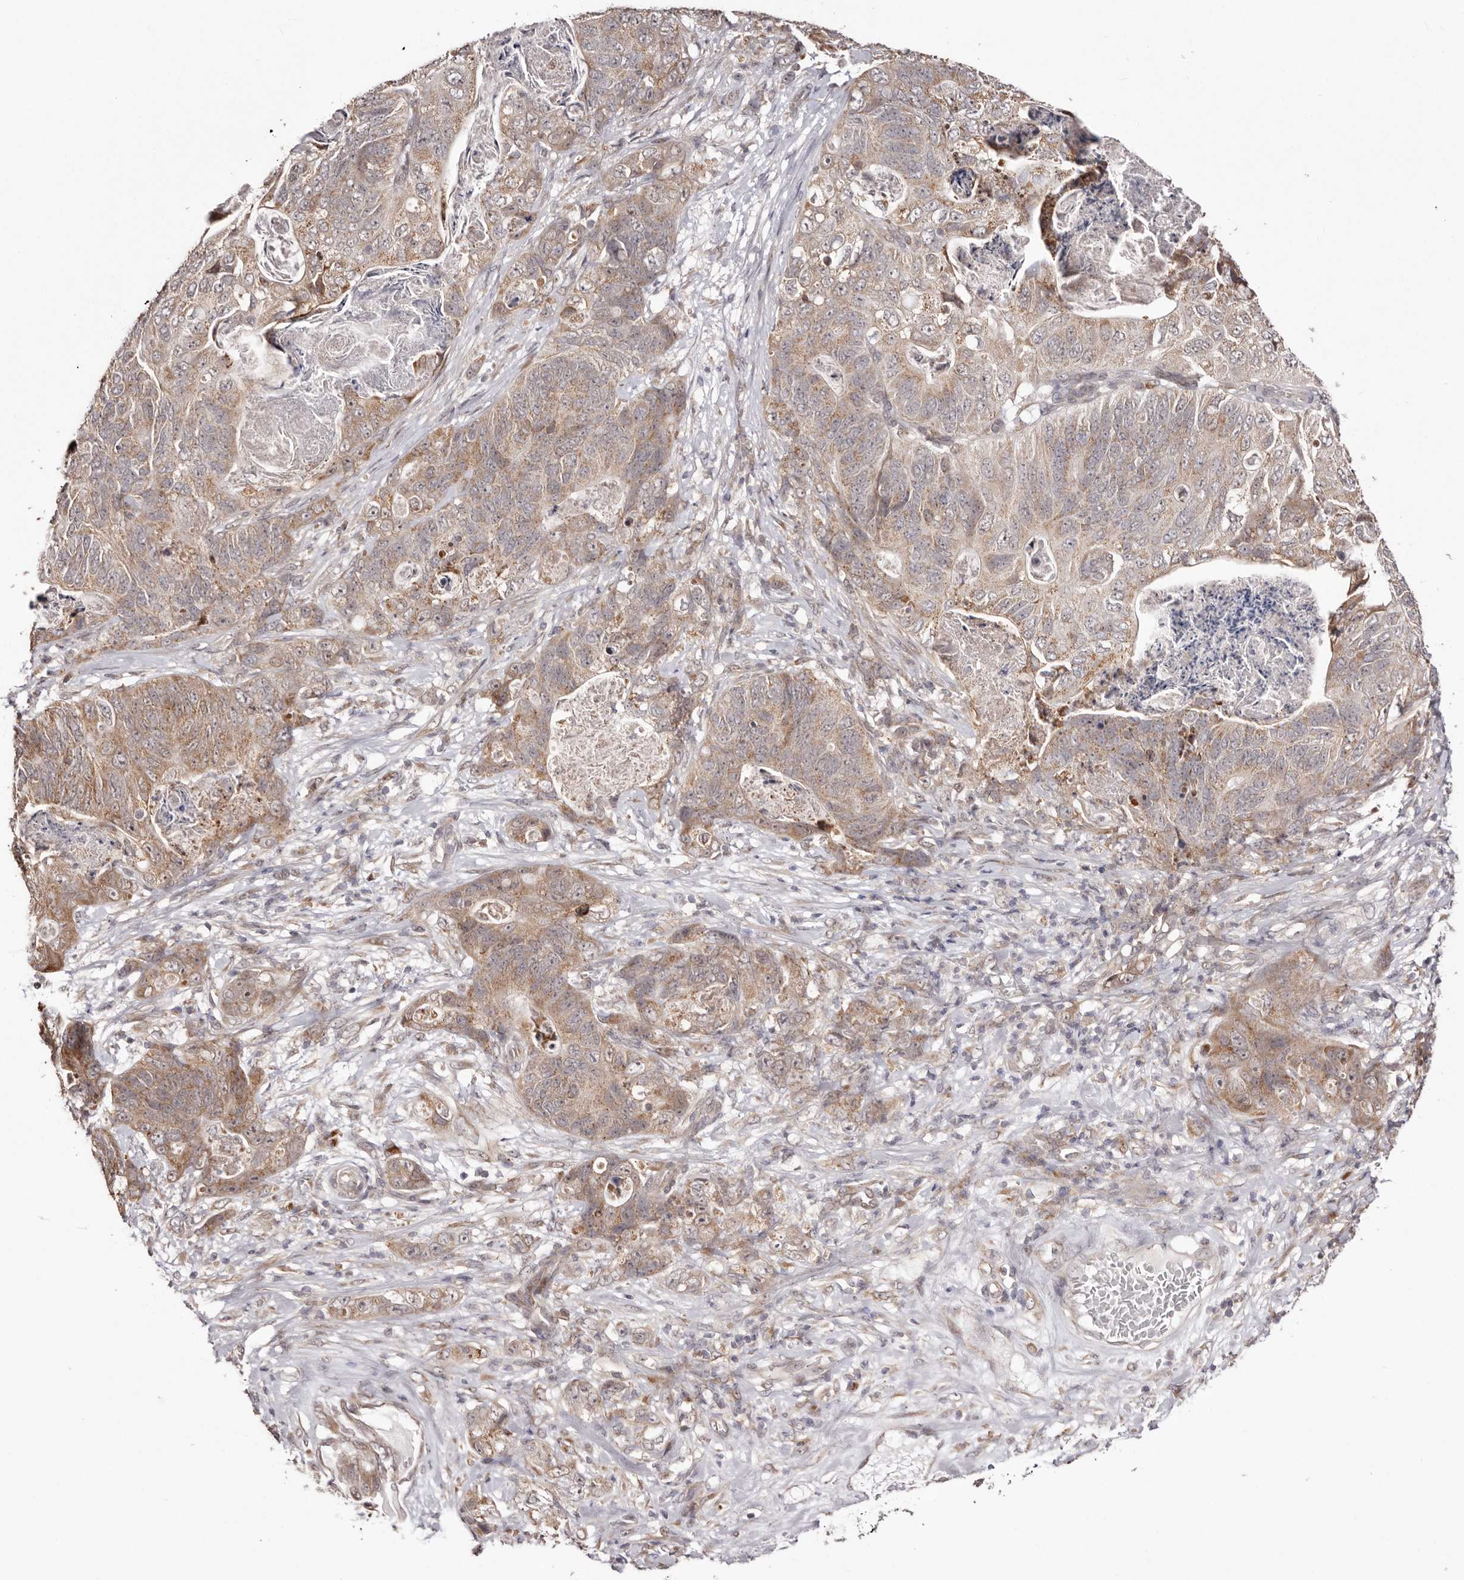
{"staining": {"intensity": "moderate", "quantity": ">75%", "location": "cytoplasmic/membranous"}, "tissue": "stomach cancer", "cell_type": "Tumor cells", "image_type": "cancer", "snomed": [{"axis": "morphology", "description": "Normal tissue, NOS"}, {"axis": "morphology", "description": "Adenocarcinoma, NOS"}, {"axis": "topography", "description": "Stomach"}], "caption": "Stomach cancer stained for a protein exhibits moderate cytoplasmic/membranous positivity in tumor cells.", "gene": "EGR3", "patient": {"sex": "female", "age": 89}}